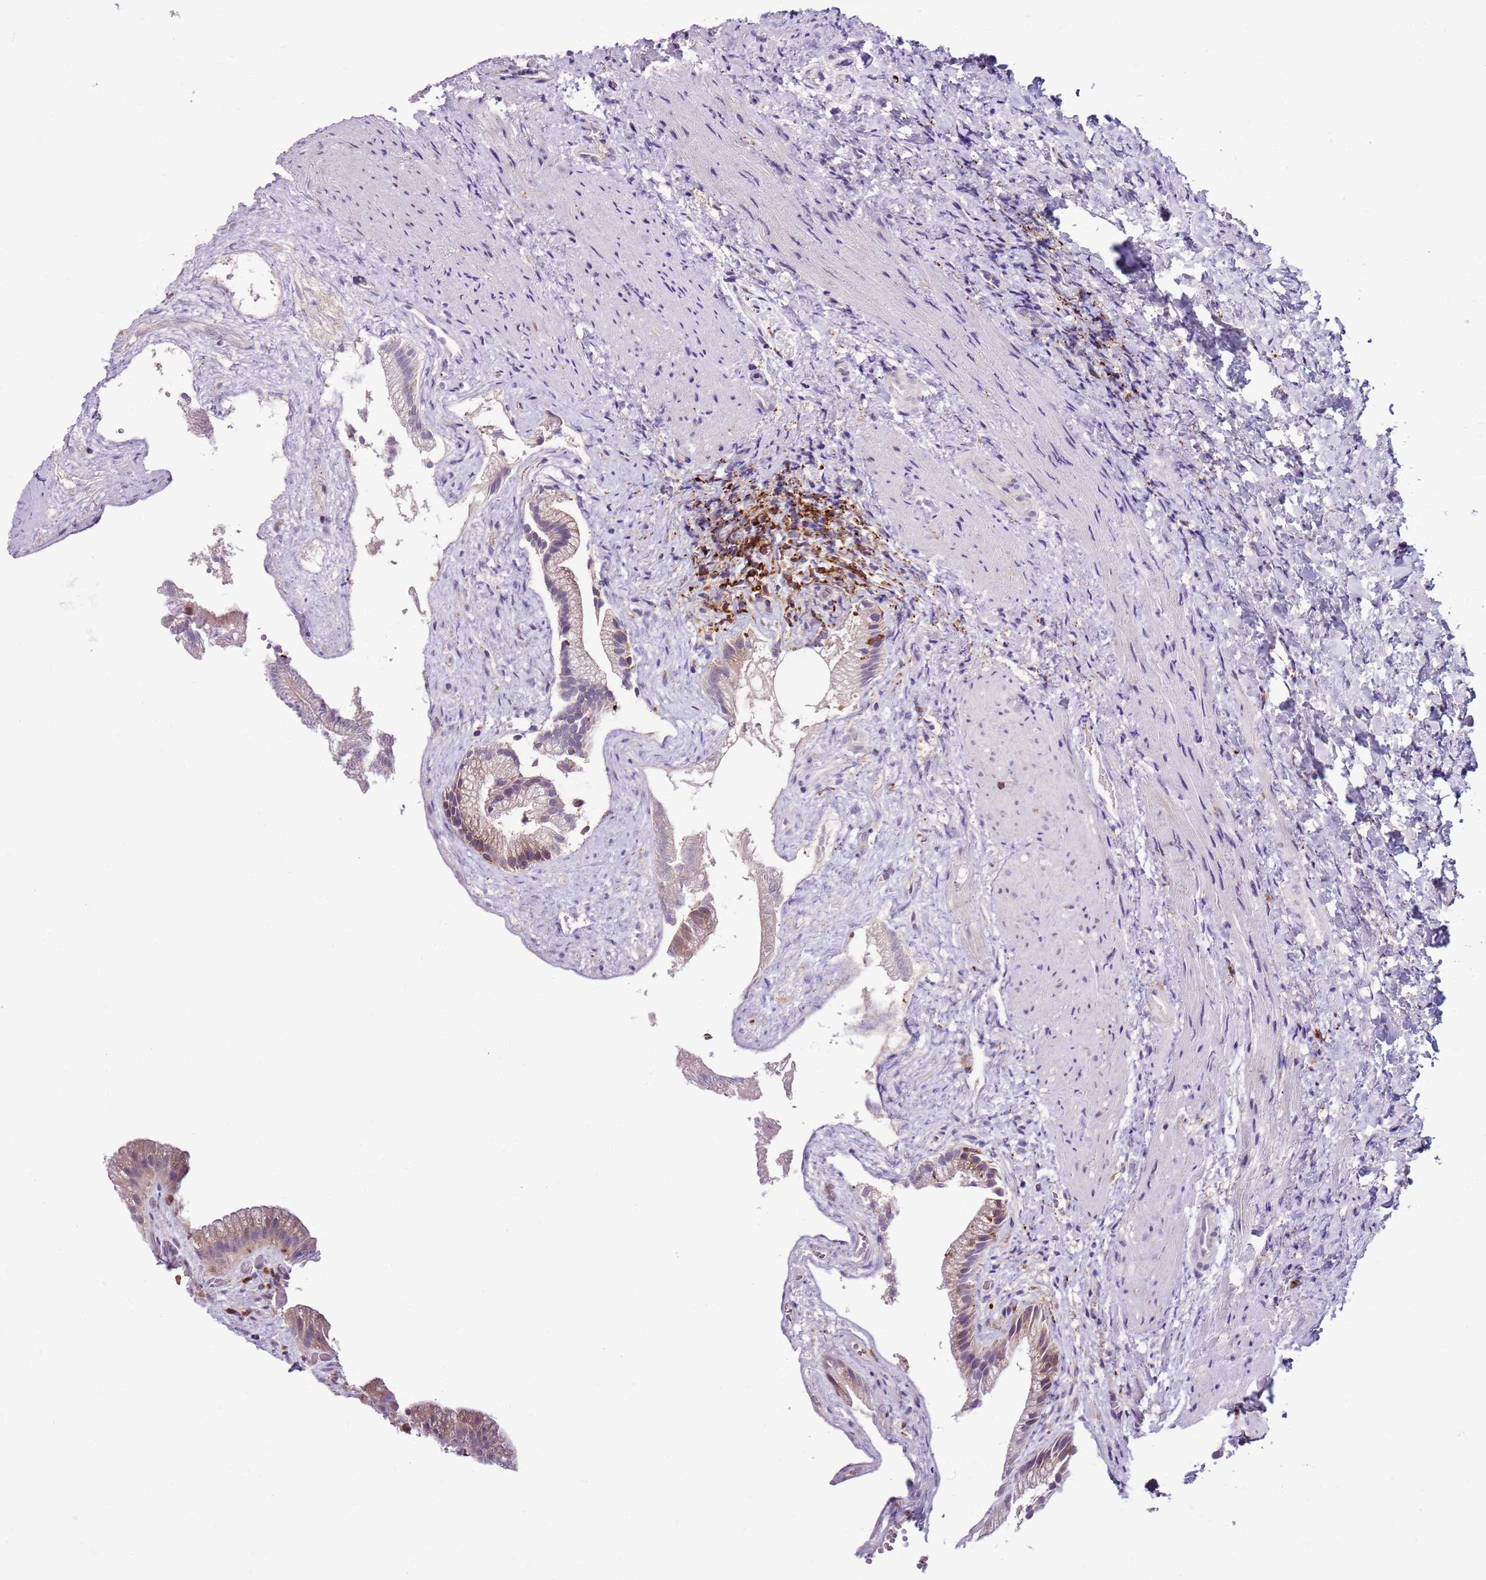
{"staining": {"intensity": "moderate", "quantity": "25%-75%", "location": "cytoplasmic/membranous"}, "tissue": "gallbladder", "cell_type": "Glandular cells", "image_type": "normal", "snomed": [{"axis": "morphology", "description": "Normal tissue, NOS"}, {"axis": "morphology", "description": "Inflammation, NOS"}, {"axis": "topography", "description": "Gallbladder"}], "caption": "Protein expression analysis of benign human gallbladder reveals moderate cytoplasmic/membranous positivity in approximately 25%-75% of glandular cells.", "gene": "ZSWIM1", "patient": {"sex": "male", "age": 51}}